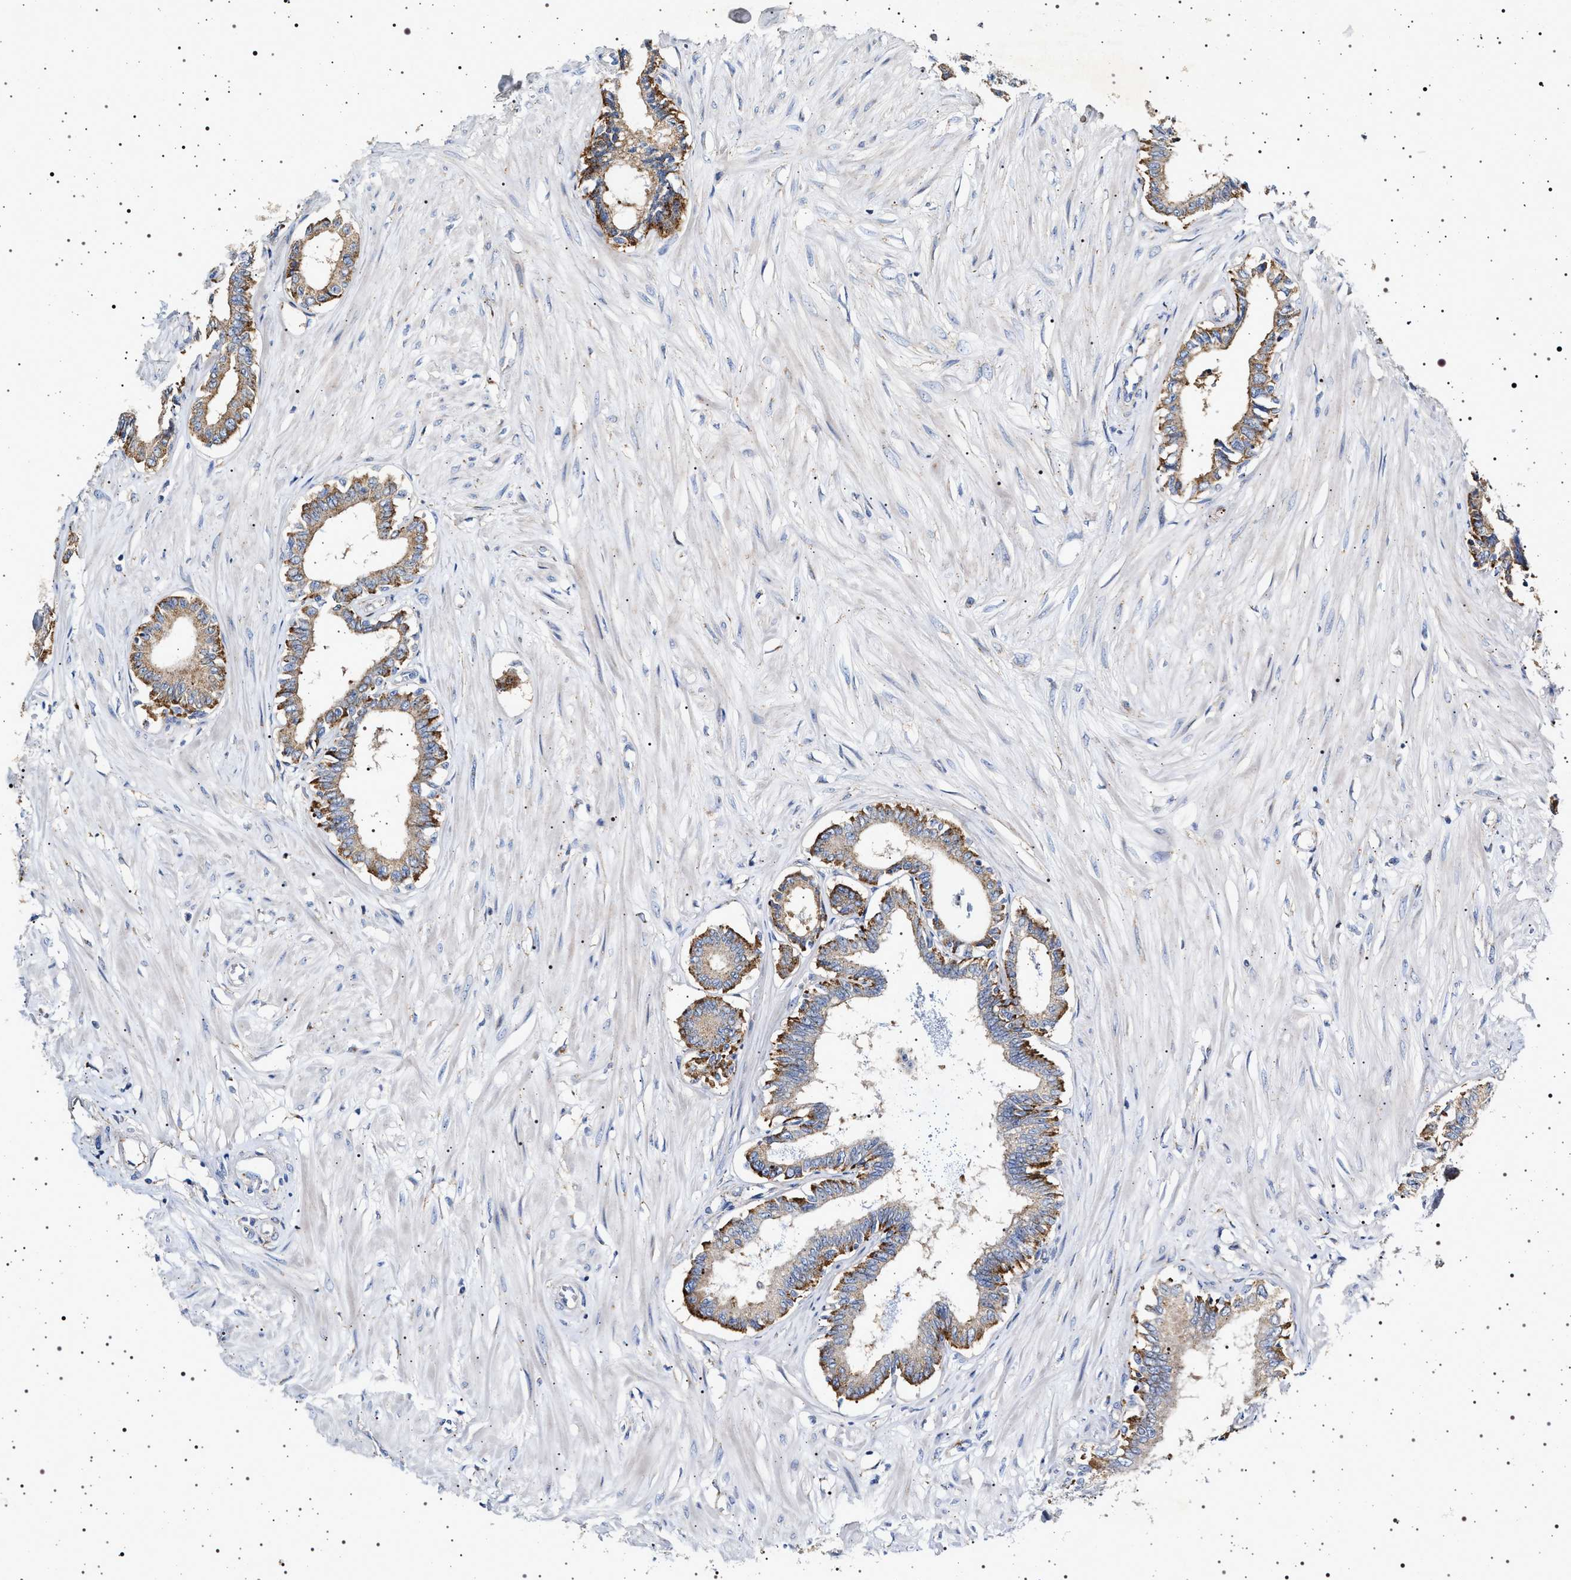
{"staining": {"intensity": "moderate", "quantity": ">75%", "location": "cytoplasmic/membranous"}, "tissue": "seminal vesicle", "cell_type": "Glandular cells", "image_type": "normal", "snomed": [{"axis": "morphology", "description": "Normal tissue, NOS"}, {"axis": "morphology", "description": "Adenocarcinoma, High grade"}, {"axis": "topography", "description": "Prostate"}, {"axis": "topography", "description": "Seminal veicle"}], "caption": "Protein analysis of unremarkable seminal vesicle reveals moderate cytoplasmic/membranous expression in approximately >75% of glandular cells.", "gene": "NAALADL2", "patient": {"sex": "male", "age": 55}}